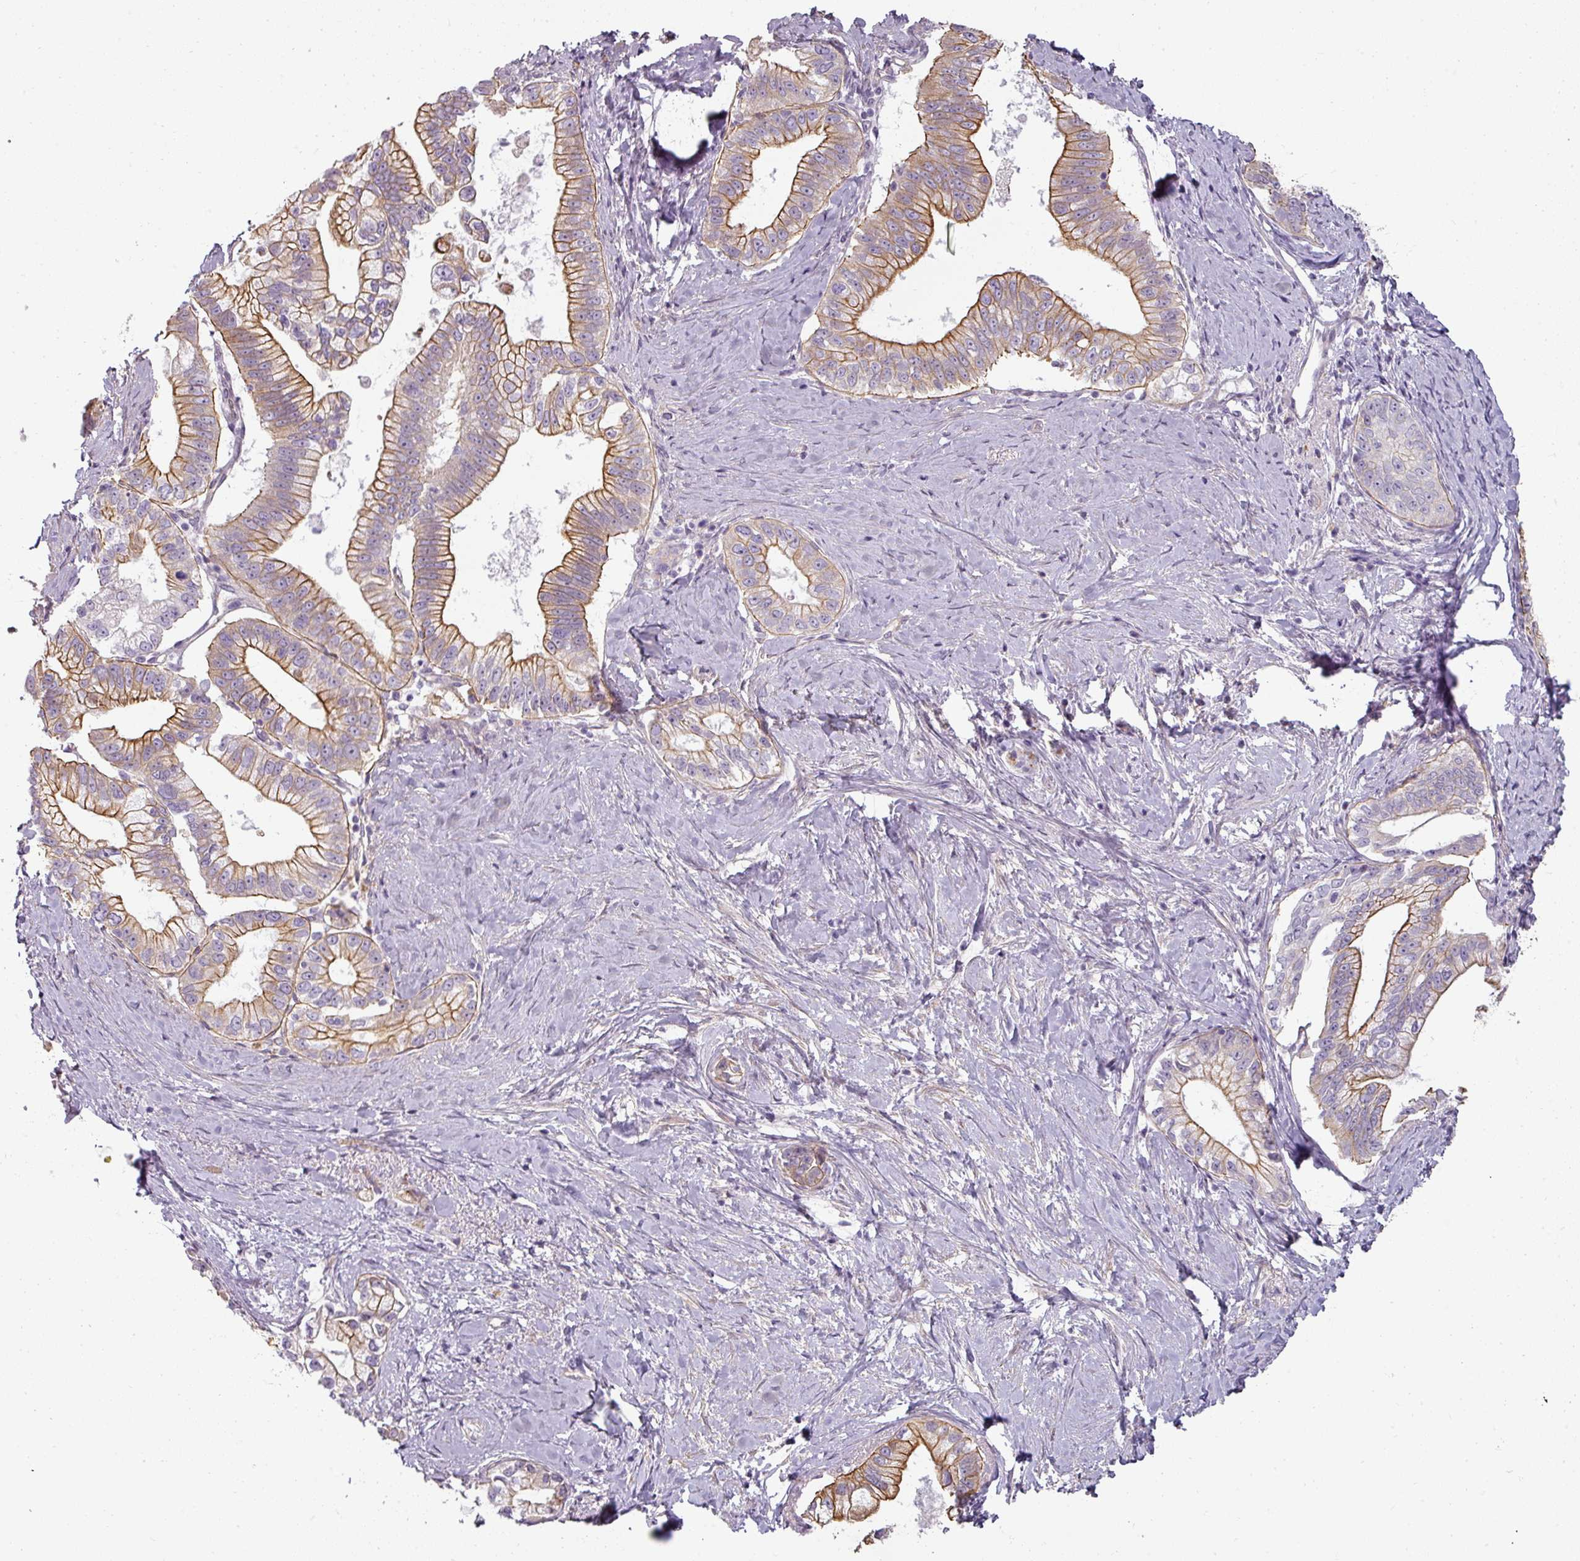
{"staining": {"intensity": "moderate", "quantity": "25%-75%", "location": "cytoplasmic/membranous"}, "tissue": "pancreatic cancer", "cell_type": "Tumor cells", "image_type": "cancer", "snomed": [{"axis": "morphology", "description": "Adenocarcinoma, NOS"}, {"axis": "topography", "description": "Pancreas"}], "caption": "Protein expression analysis of human pancreatic cancer reveals moderate cytoplasmic/membranous positivity in approximately 25%-75% of tumor cells.", "gene": "ASB1", "patient": {"sex": "male", "age": 70}}